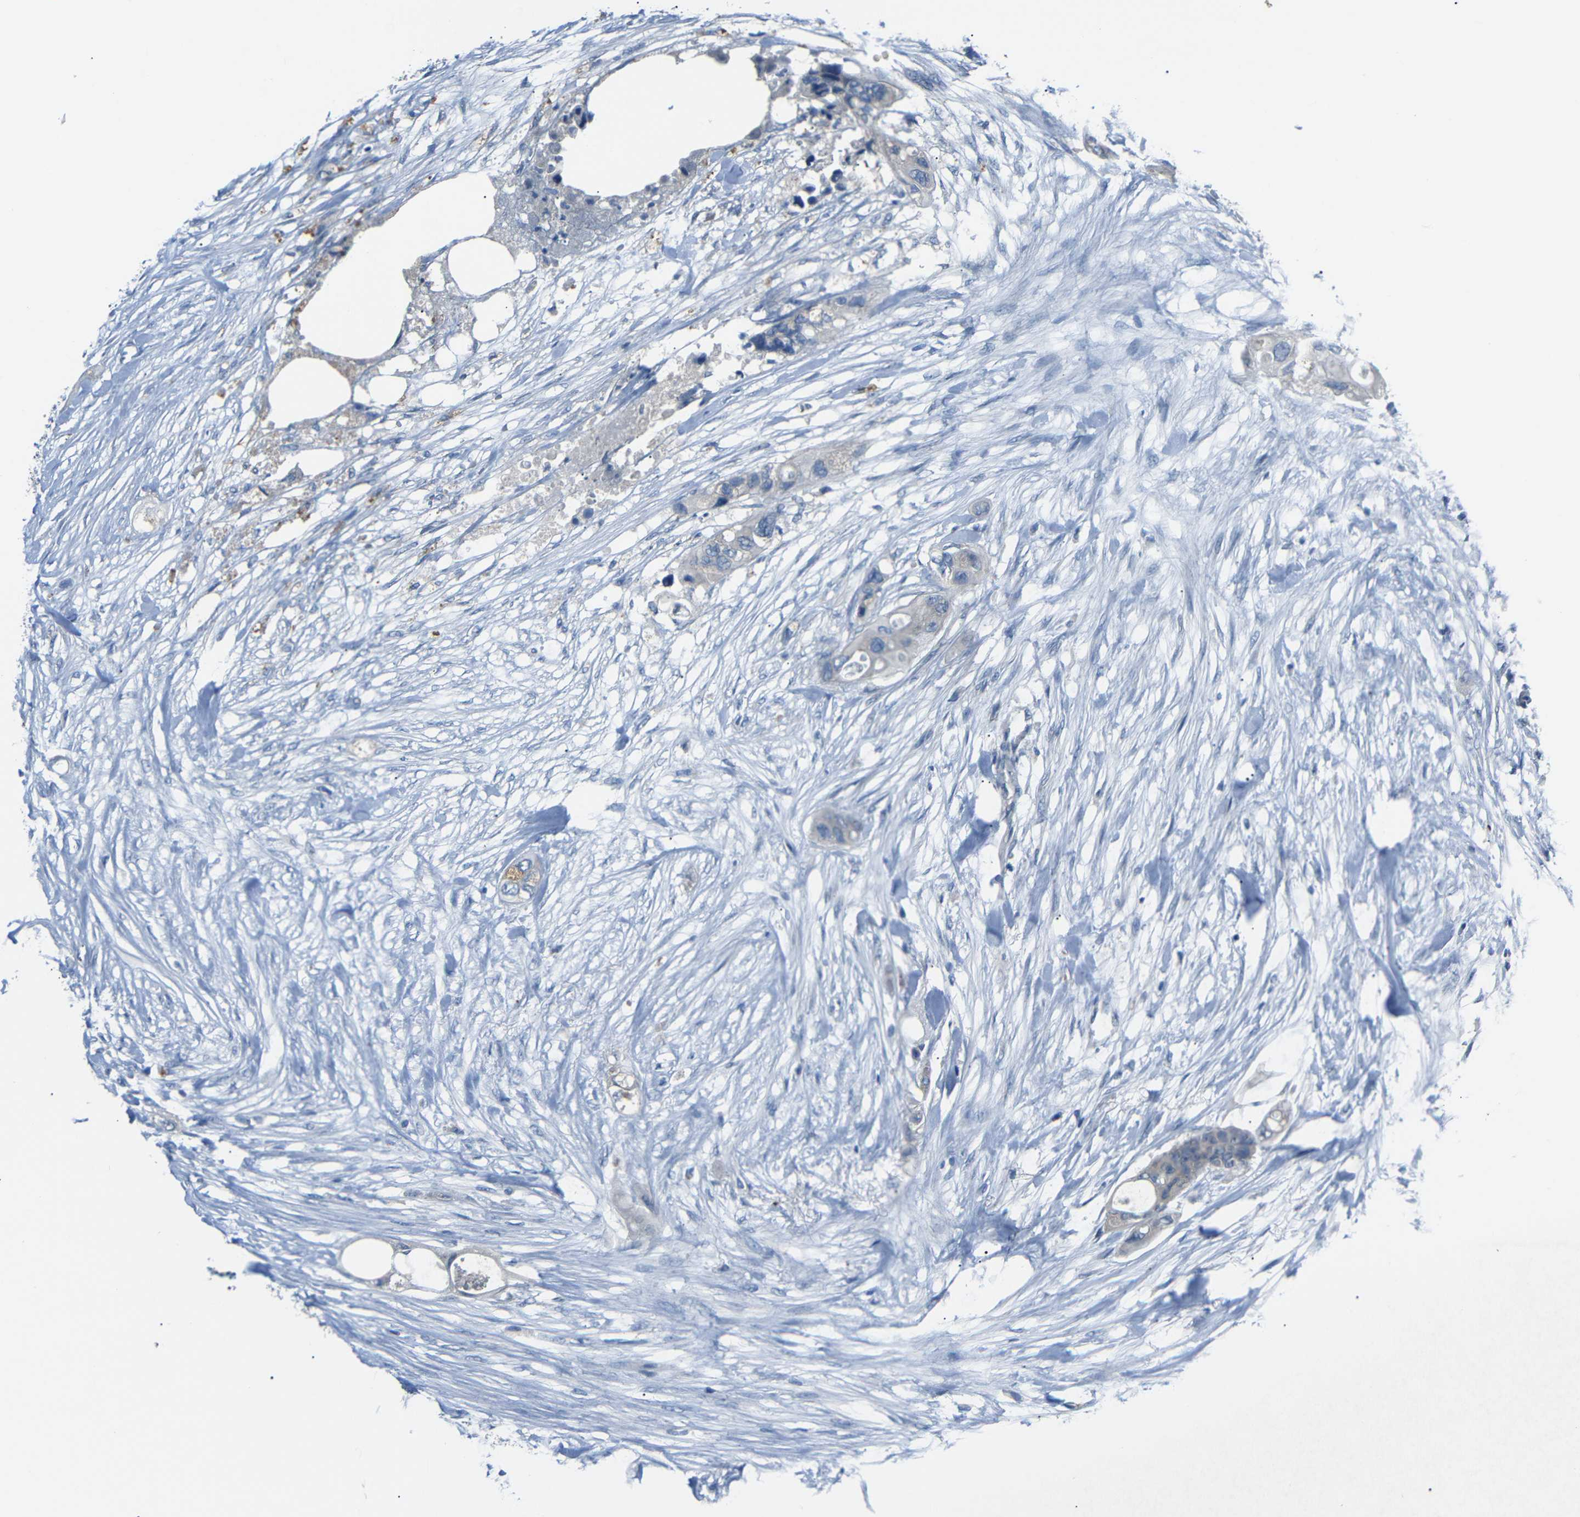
{"staining": {"intensity": "negative", "quantity": "none", "location": "none"}, "tissue": "colorectal cancer", "cell_type": "Tumor cells", "image_type": "cancer", "snomed": [{"axis": "morphology", "description": "Adenocarcinoma, NOS"}, {"axis": "topography", "description": "Colon"}], "caption": "Image shows no protein expression in tumor cells of adenocarcinoma (colorectal) tissue.", "gene": "C6orf89", "patient": {"sex": "female", "age": 57}}